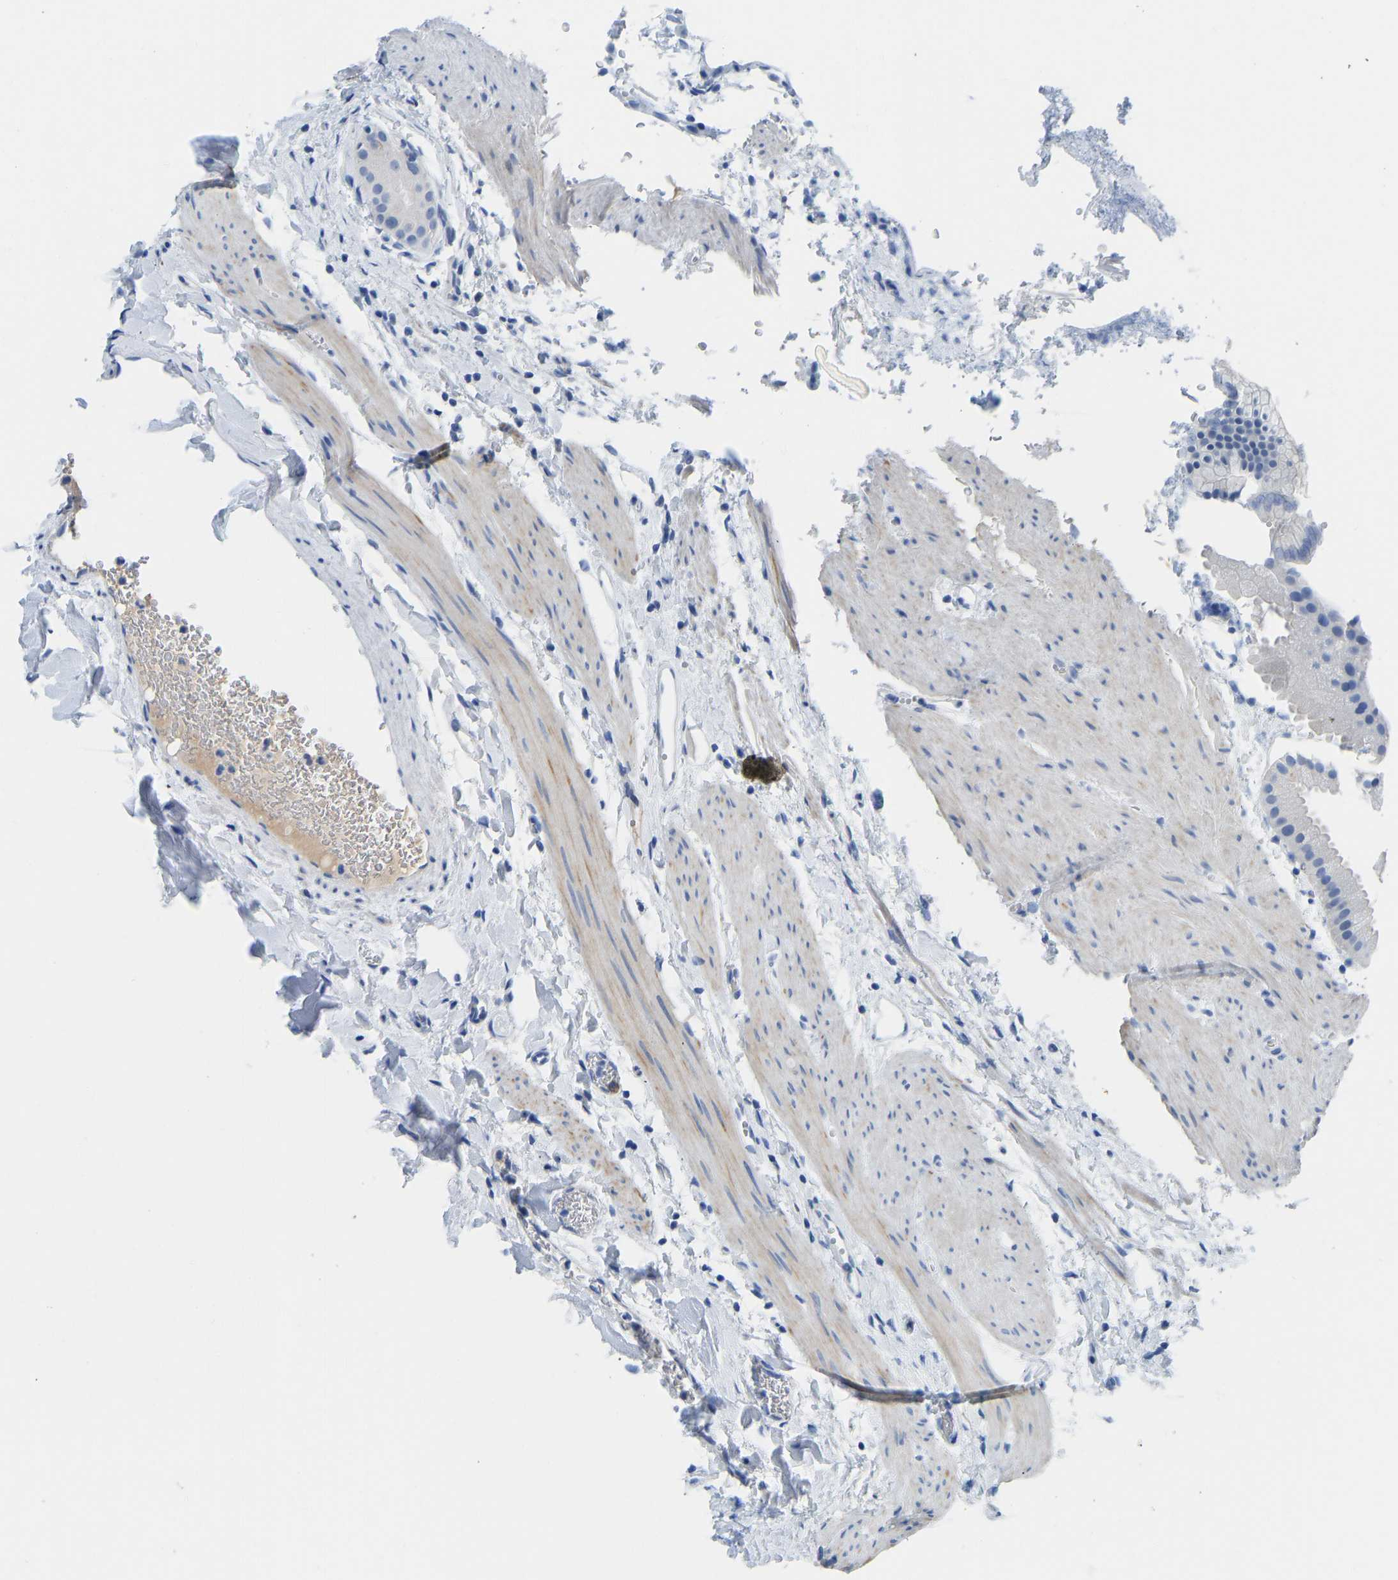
{"staining": {"intensity": "negative", "quantity": "none", "location": "none"}, "tissue": "gallbladder", "cell_type": "Glandular cells", "image_type": "normal", "snomed": [{"axis": "morphology", "description": "Normal tissue, NOS"}, {"axis": "topography", "description": "Gallbladder"}], "caption": "Benign gallbladder was stained to show a protein in brown. There is no significant staining in glandular cells. The staining was performed using DAB to visualize the protein expression in brown, while the nuclei were stained in blue with hematoxylin (Magnification: 20x).", "gene": "NKAIN3", "patient": {"sex": "female", "age": 64}}